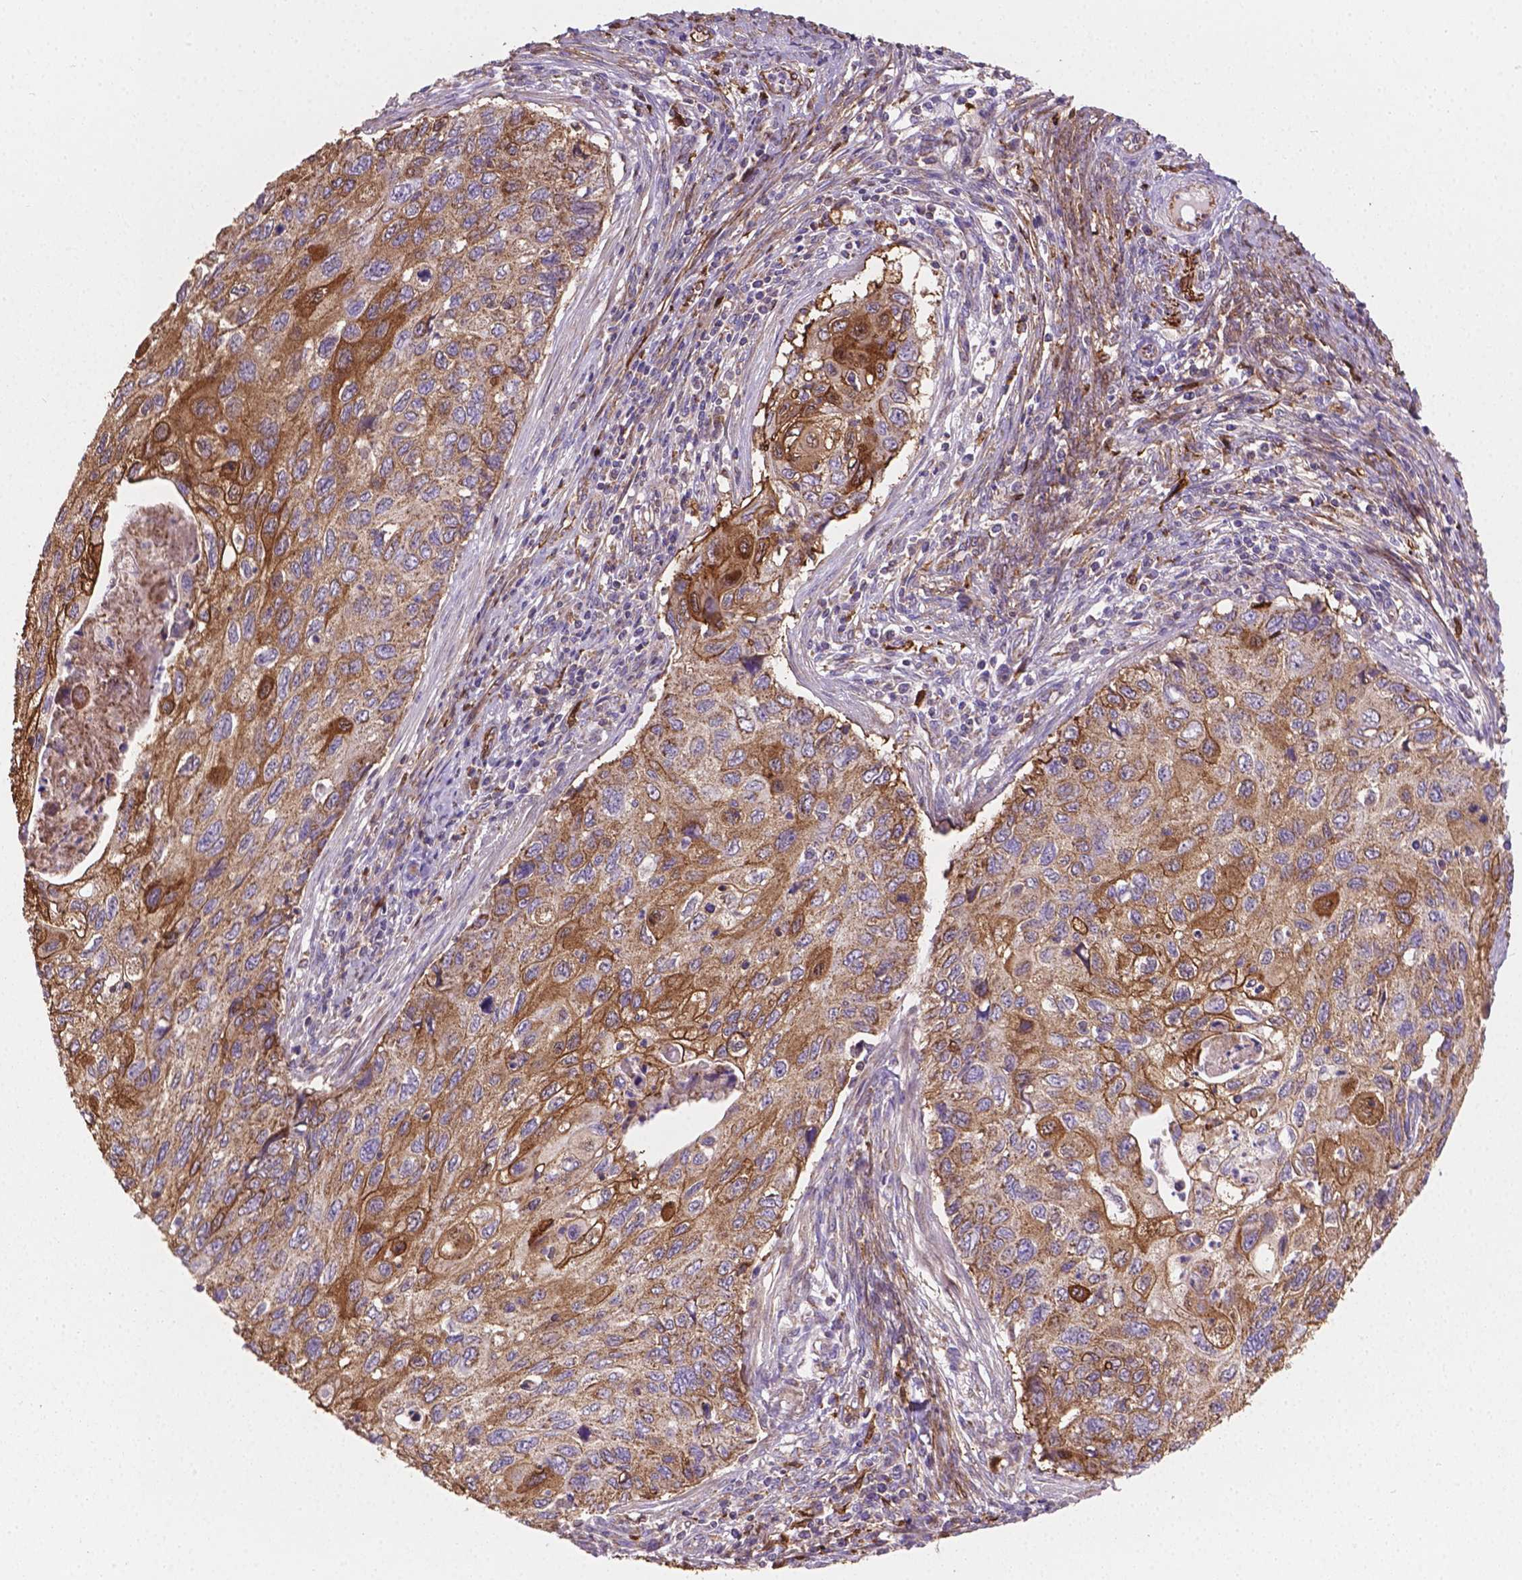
{"staining": {"intensity": "moderate", "quantity": ">75%", "location": "cytoplasmic/membranous"}, "tissue": "cervical cancer", "cell_type": "Tumor cells", "image_type": "cancer", "snomed": [{"axis": "morphology", "description": "Squamous cell carcinoma, NOS"}, {"axis": "topography", "description": "Cervix"}], "caption": "The micrograph shows immunohistochemical staining of cervical cancer. There is moderate cytoplasmic/membranous positivity is present in approximately >75% of tumor cells. (DAB (3,3'-diaminobenzidine) IHC, brown staining for protein, blue staining for nuclei).", "gene": "TCAF1", "patient": {"sex": "female", "age": 70}}